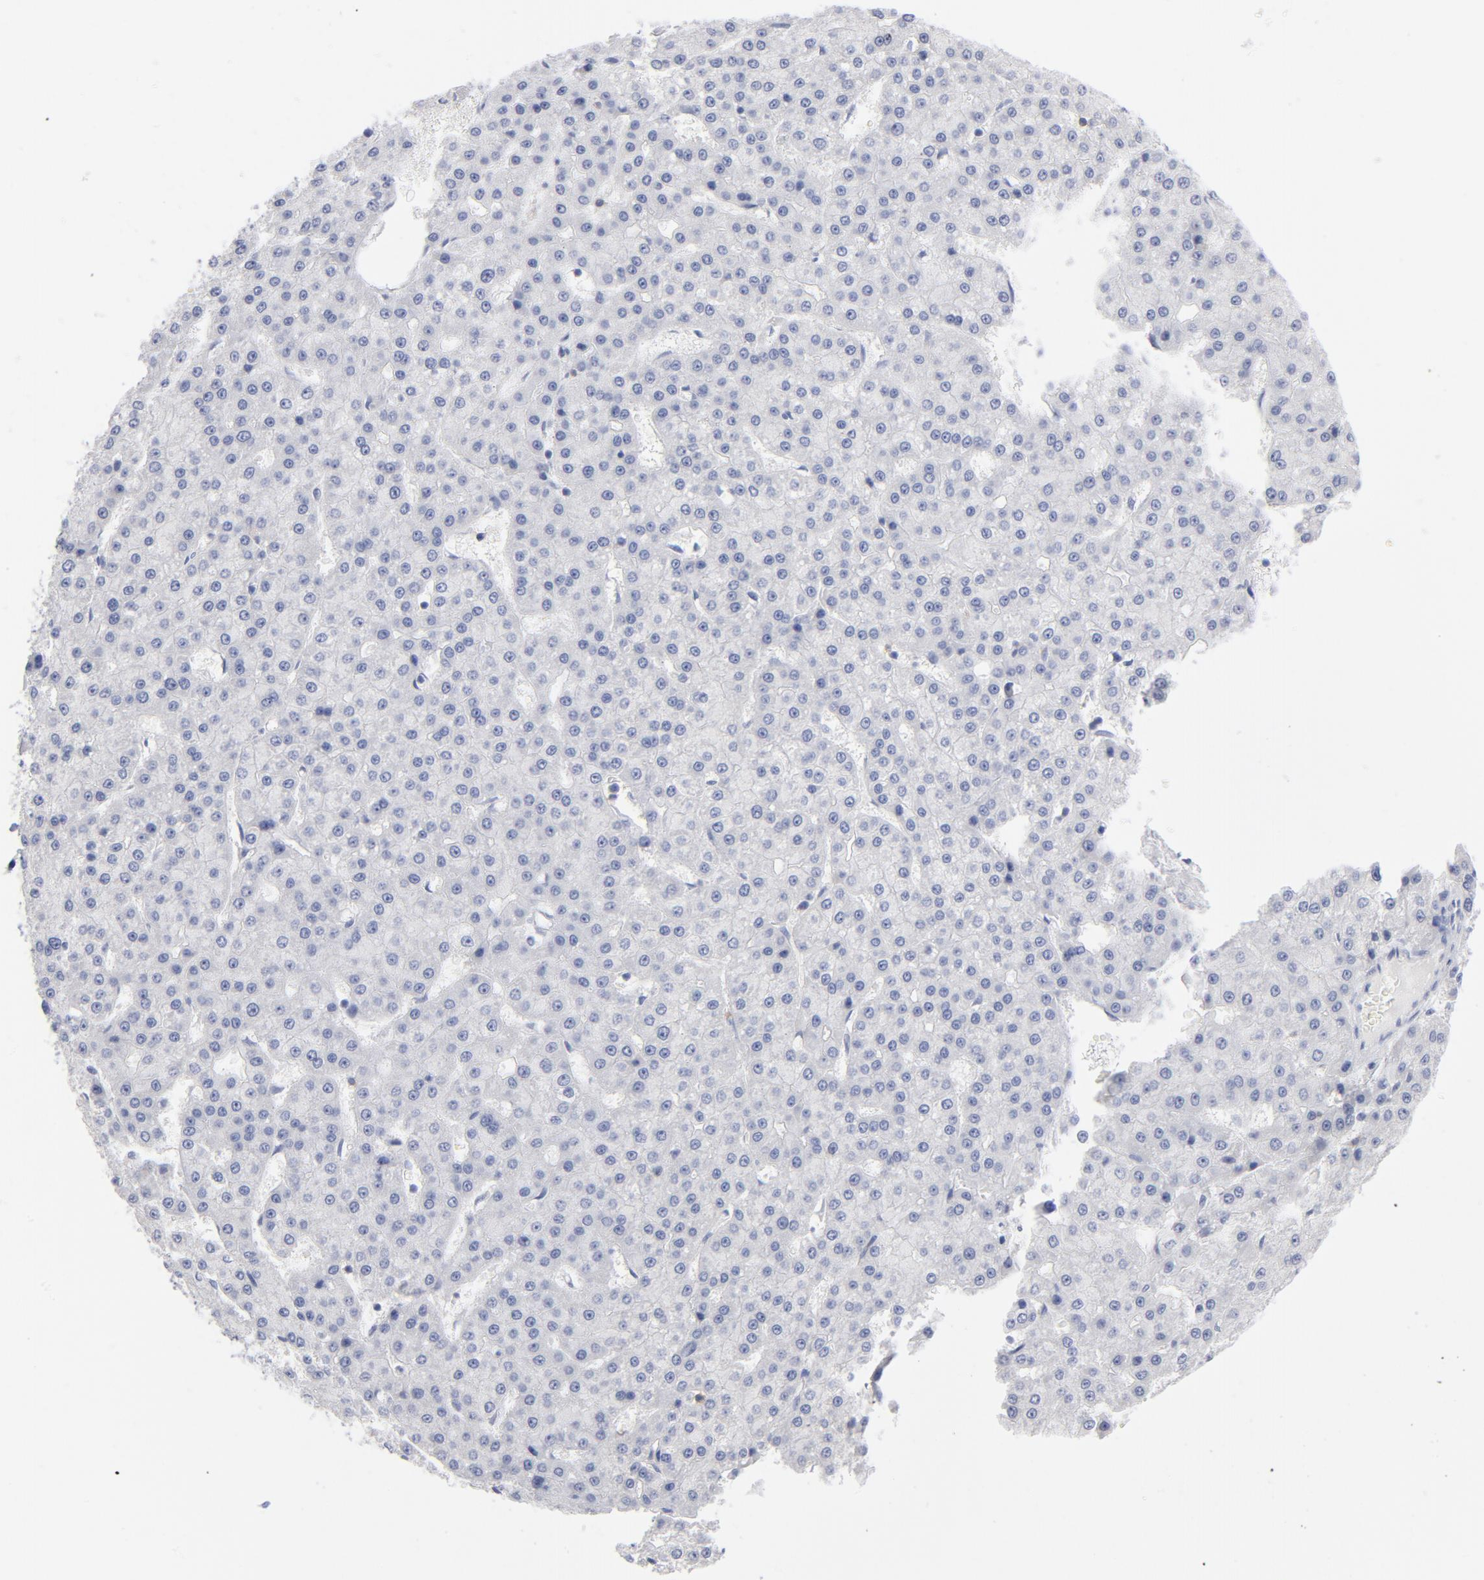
{"staining": {"intensity": "negative", "quantity": "none", "location": "none"}, "tissue": "liver cancer", "cell_type": "Tumor cells", "image_type": "cancer", "snomed": [{"axis": "morphology", "description": "Carcinoma, Hepatocellular, NOS"}, {"axis": "topography", "description": "Liver"}], "caption": "The histopathology image demonstrates no significant expression in tumor cells of liver hepatocellular carcinoma.", "gene": "P2RY8", "patient": {"sex": "male", "age": 47}}